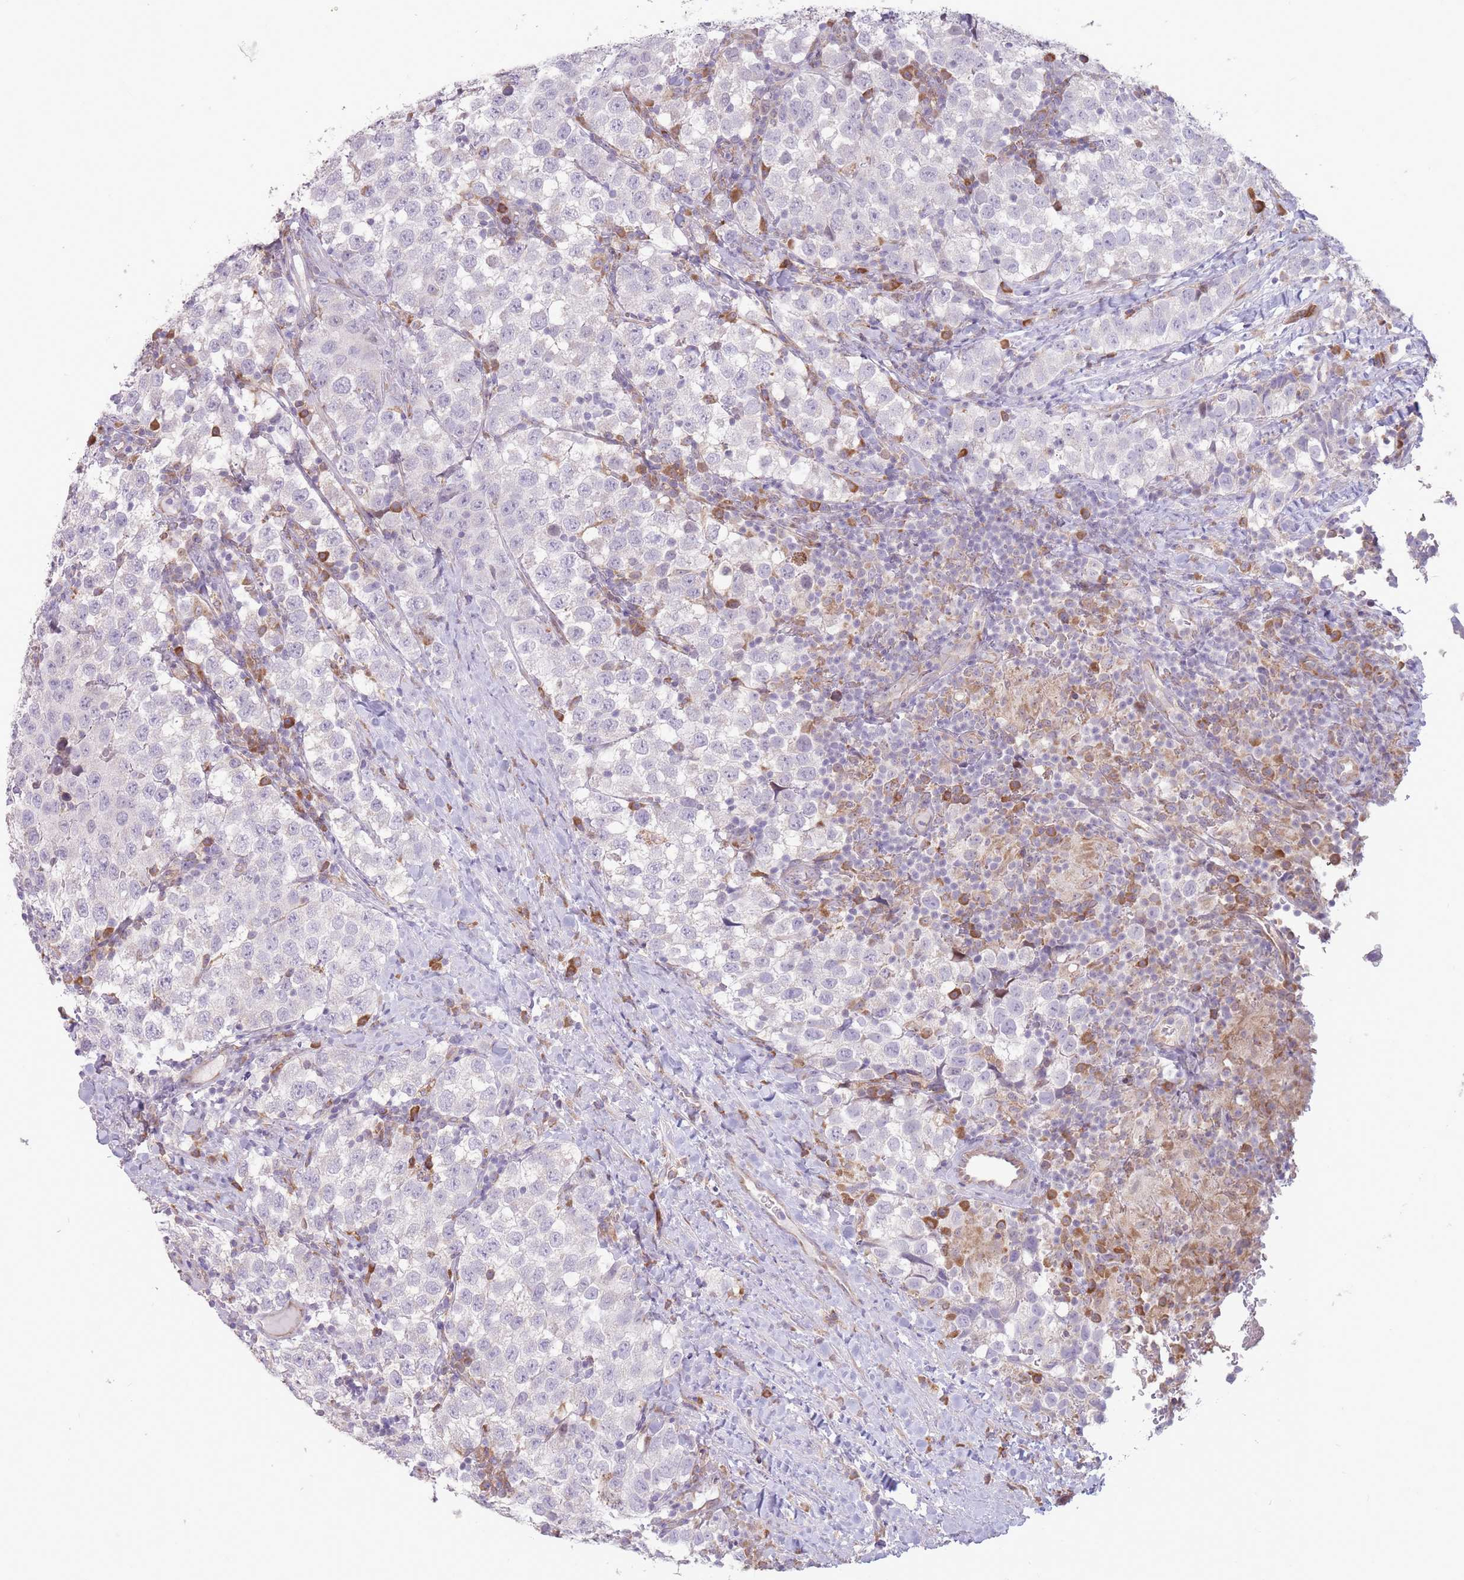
{"staining": {"intensity": "negative", "quantity": "none", "location": "none"}, "tissue": "testis cancer", "cell_type": "Tumor cells", "image_type": "cancer", "snomed": [{"axis": "morphology", "description": "Seminoma, NOS"}, {"axis": "topography", "description": "Testis"}], "caption": "High power microscopy micrograph of an IHC image of testis cancer (seminoma), revealing no significant expression in tumor cells. (DAB IHC with hematoxylin counter stain).", "gene": "TRAPPC5", "patient": {"sex": "male", "age": 34}}